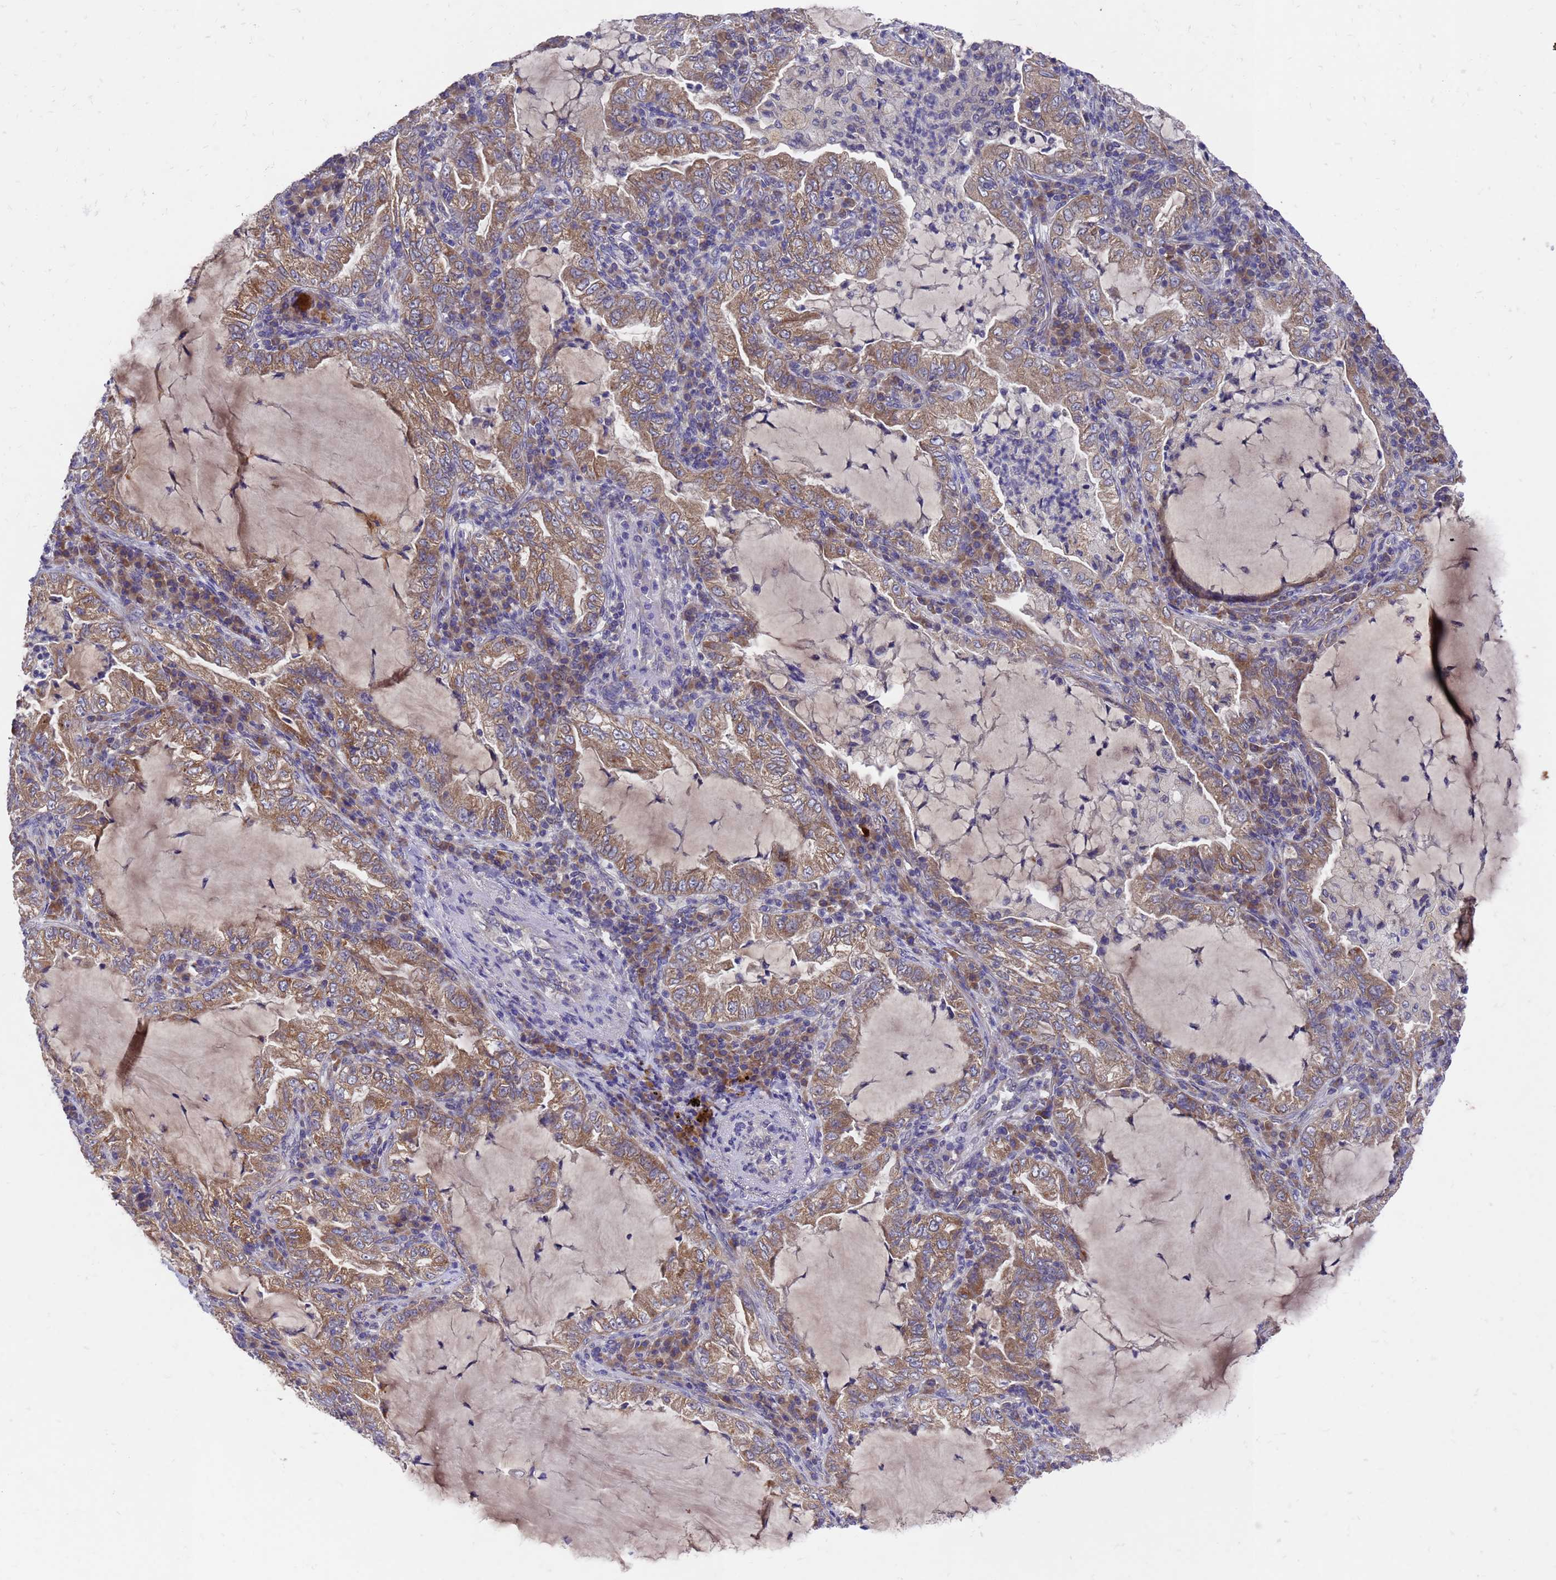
{"staining": {"intensity": "moderate", "quantity": ">75%", "location": "cytoplasmic/membranous"}, "tissue": "lung cancer", "cell_type": "Tumor cells", "image_type": "cancer", "snomed": [{"axis": "morphology", "description": "Adenocarcinoma, NOS"}, {"axis": "topography", "description": "Lung"}], "caption": "IHC of lung cancer (adenocarcinoma) displays medium levels of moderate cytoplasmic/membranous staining in approximately >75% of tumor cells.", "gene": "DCAF12L2", "patient": {"sex": "female", "age": 73}}